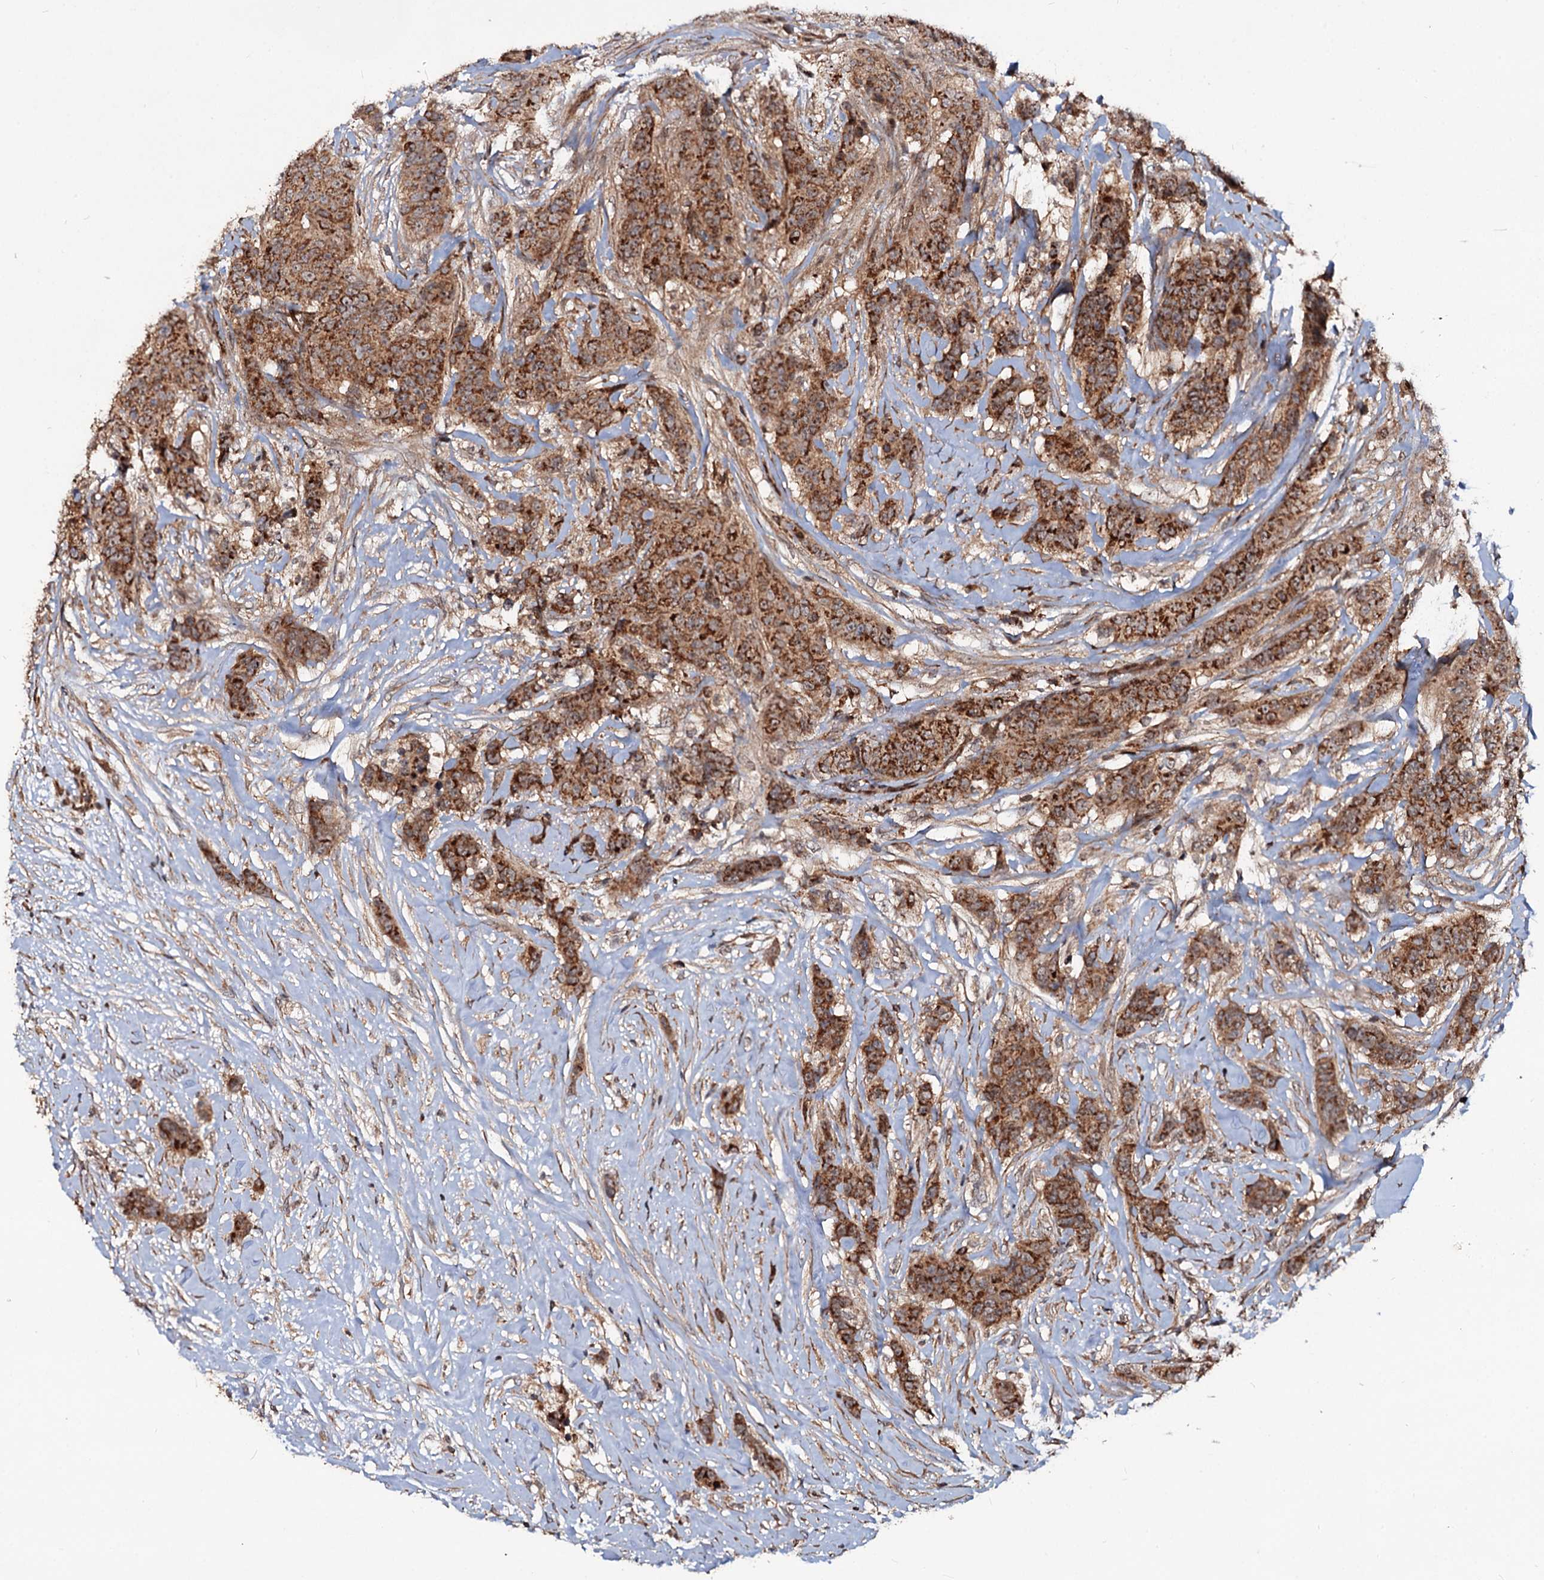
{"staining": {"intensity": "strong", "quantity": ">75%", "location": "cytoplasmic/membranous"}, "tissue": "breast cancer", "cell_type": "Tumor cells", "image_type": "cancer", "snomed": [{"axis": "morphology", "description": "Duct carcinoma"}, {"axis": "topography", "description": "Breast"}], "caption": "Human breast cancer stained with a protein marker exhibits strong staining in tumor cells.", "gene": "CEP76", "patient": {"sex": "female", "age": 40}}